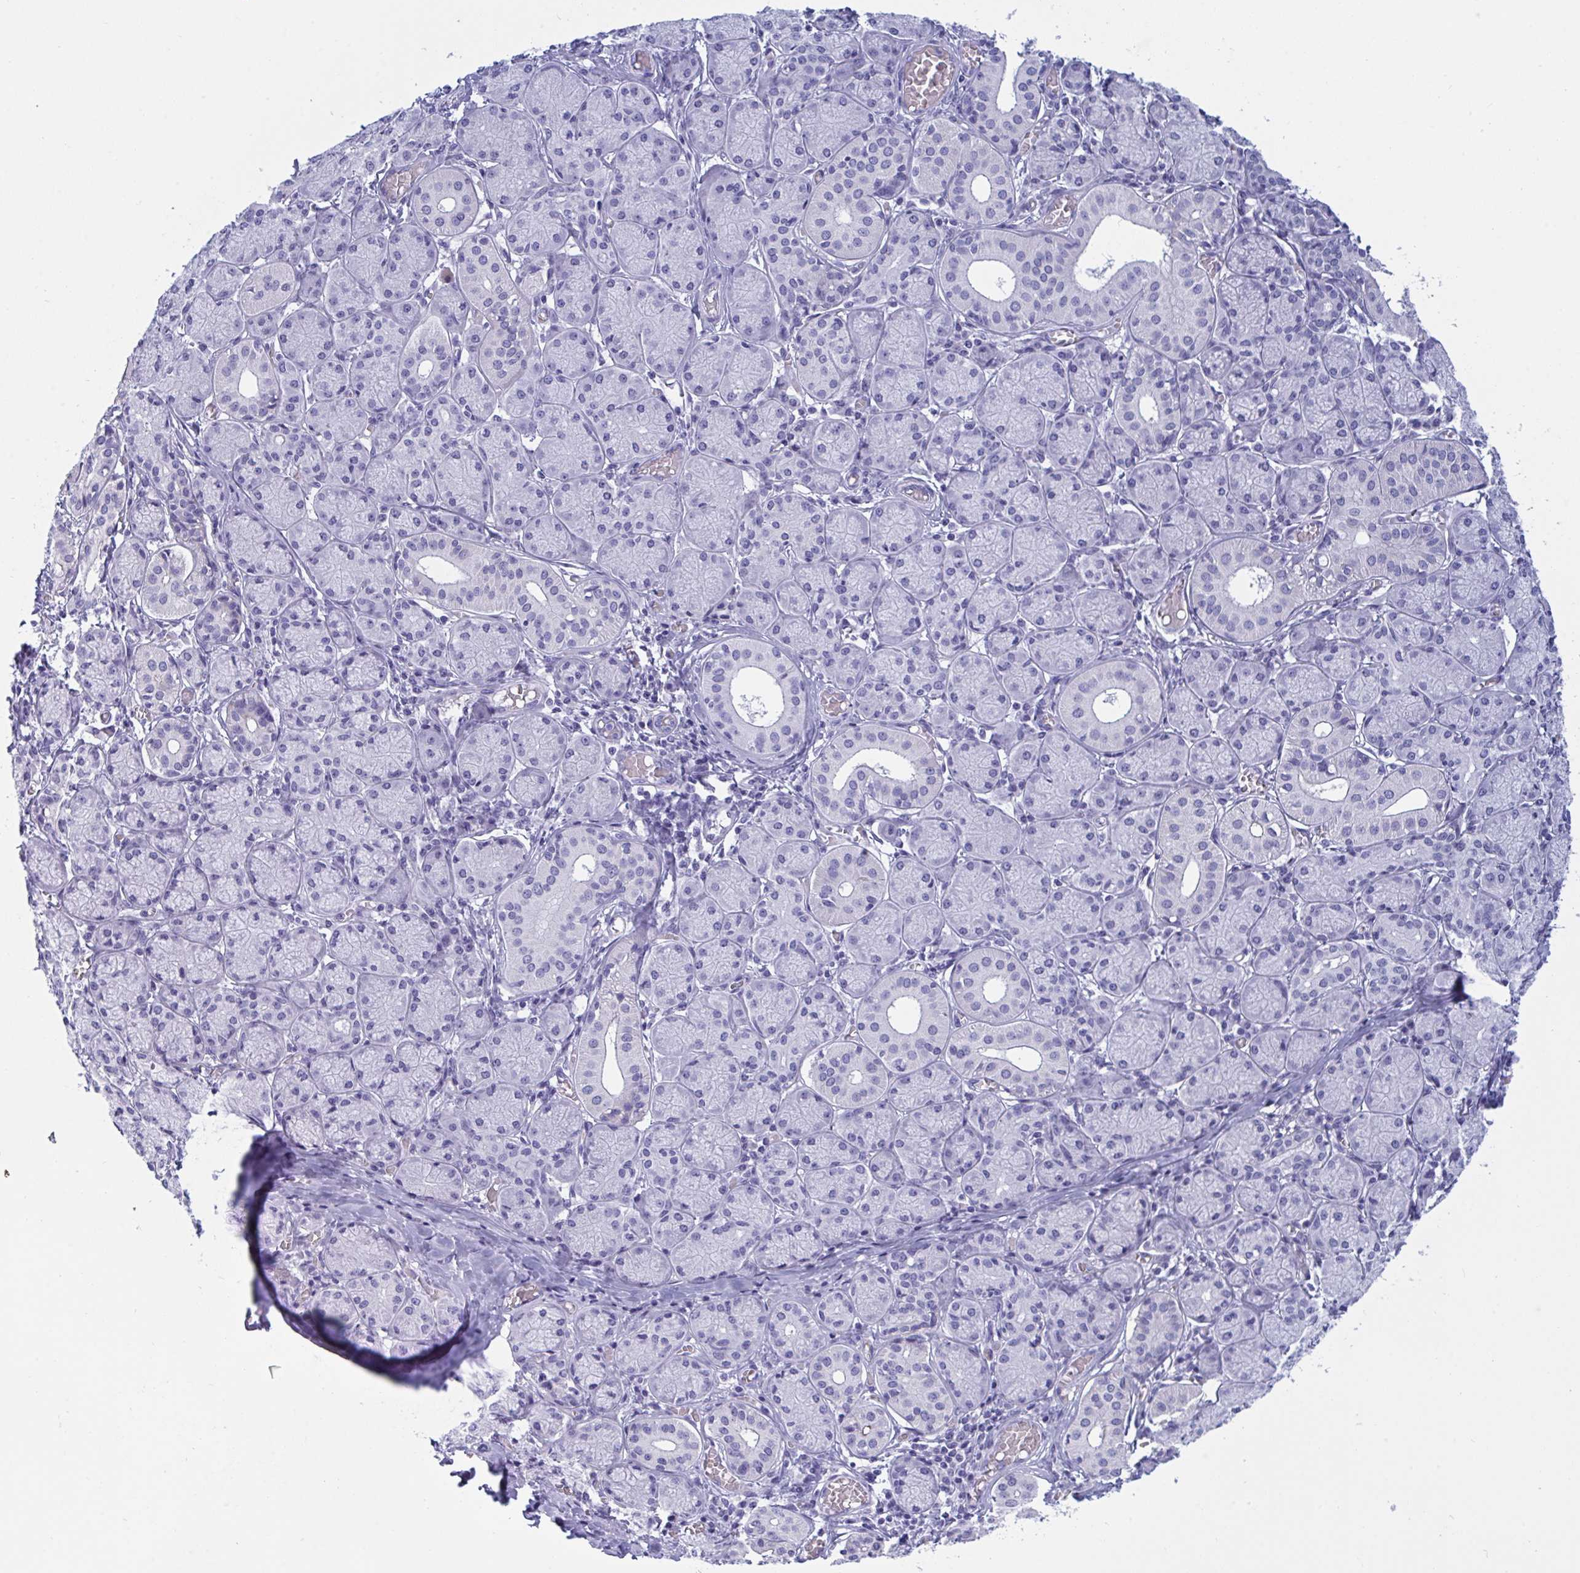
{"staining": {"intensity": "negative", "quantity": "none", "location": "none"}, "tissue": "salivary gland", "cell_type": "Glandular cells", "image_type": "normal", "snomed": [{"axis": "morphology", "description": "Normal tissue, NOS"}, {"axis": "topography", "description": "Salivary gland"}], "caption": "High power microscopy micrograph of an IHC micrograph of normal salivary gland, revealing no significant expression in glandular cells.", "gene": "OXLD1", "patient": {"sex": "female", "age": 24}}